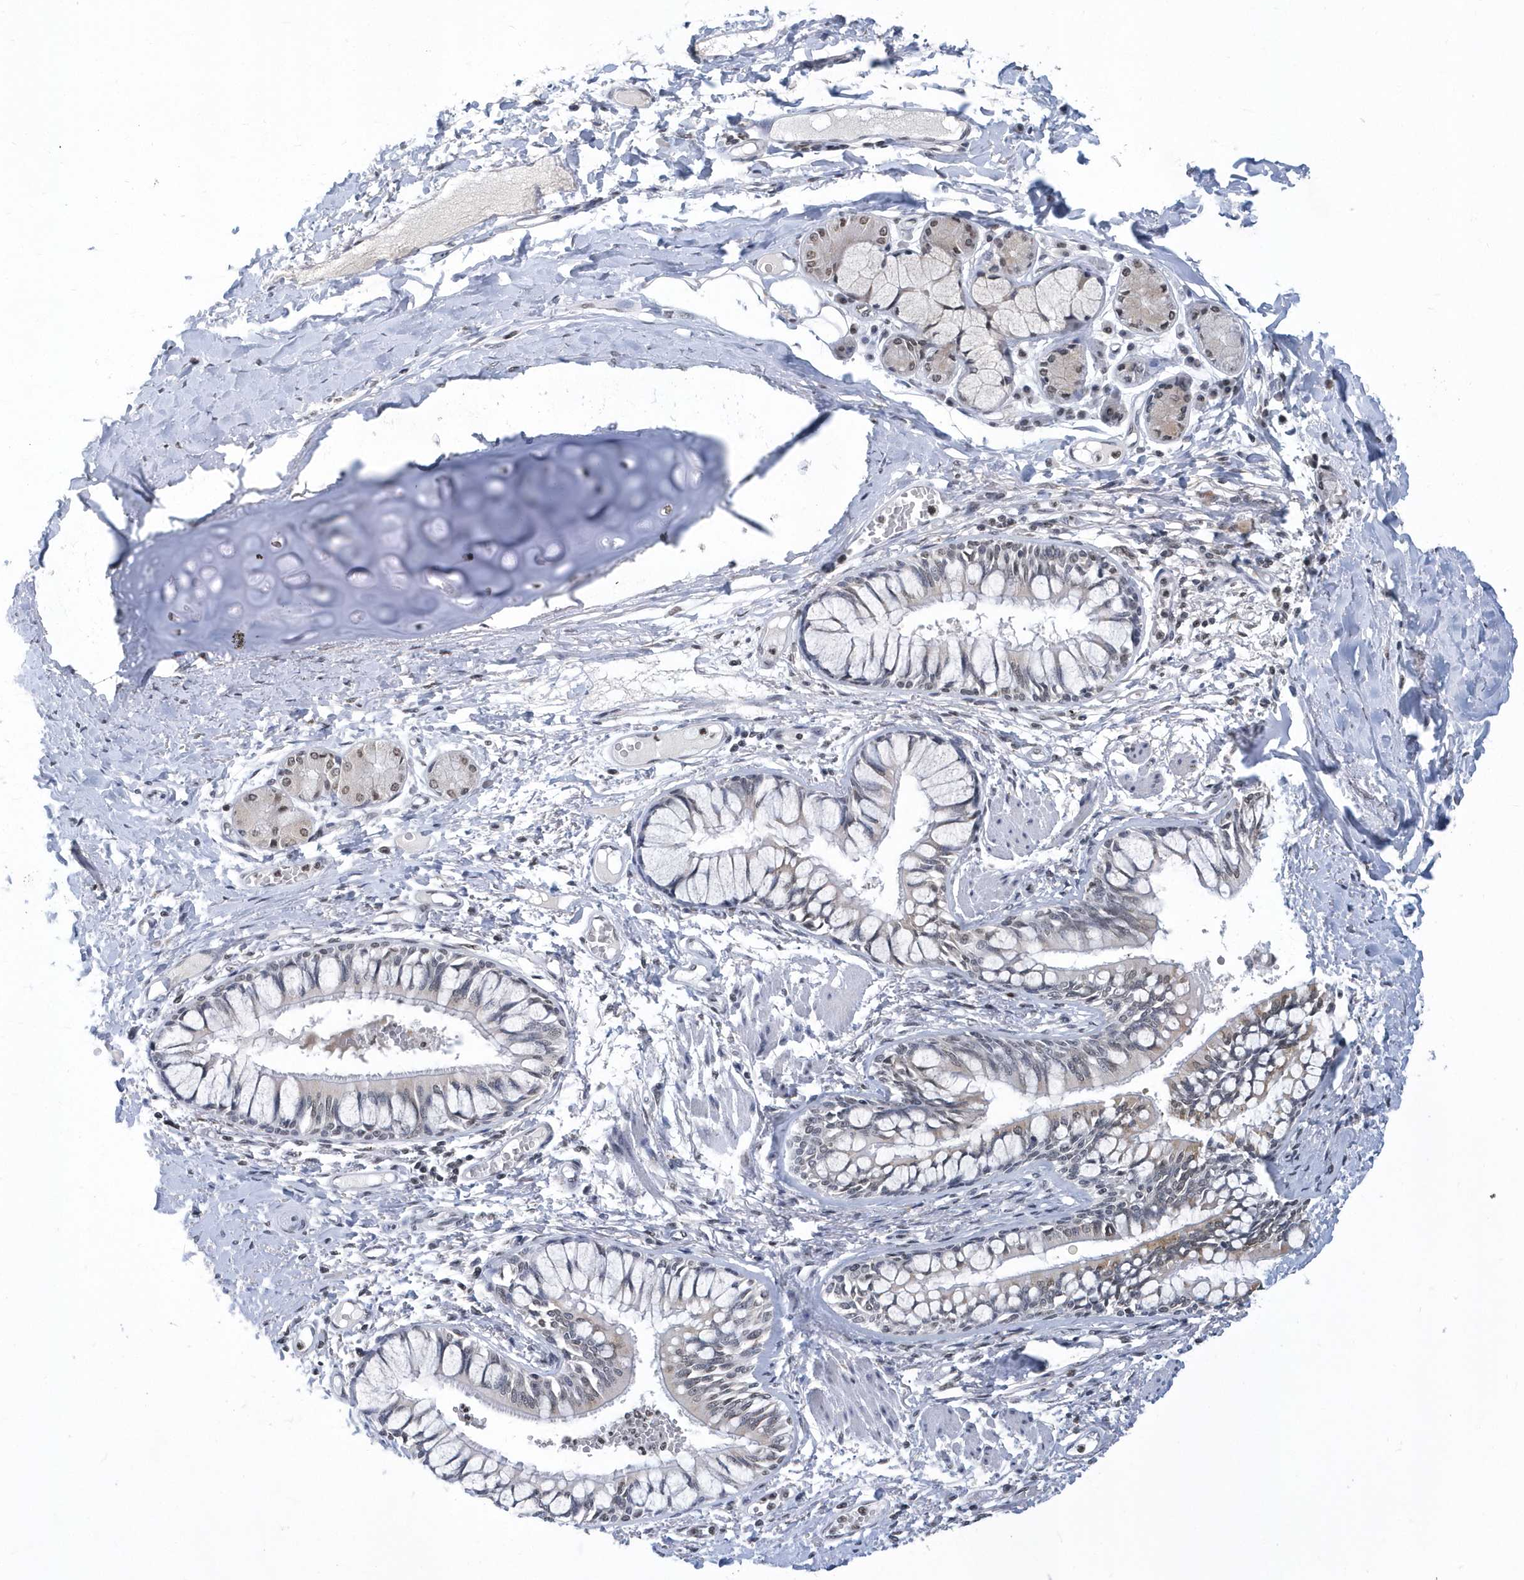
{"staining": {"intensity": "negative", "quantity": "none", "location": "none"}, "tissue": "adipose tissue", "cell_type": "Adipocytes", "image_type": "normal", "snomed": [{"axis": "morphology", "description": "Normal tissue, NOS"}, {"axis": "topography", "description": "Cartilage tissue"}, {"axis": "topography", "description": "Bronchus"}, {"axis": "topography", "description": "Lung"}, {"axis": "topography", "description": "Peripheral nerve tissue"}], "caption": "Photomicrograph shows no protein positivity in adipocytes of normal adipose tissue. (DAB immunohistochemistry, high magnification).", "gene": "VWA5B2", "patient": {"sex": "female", "age": 49}}